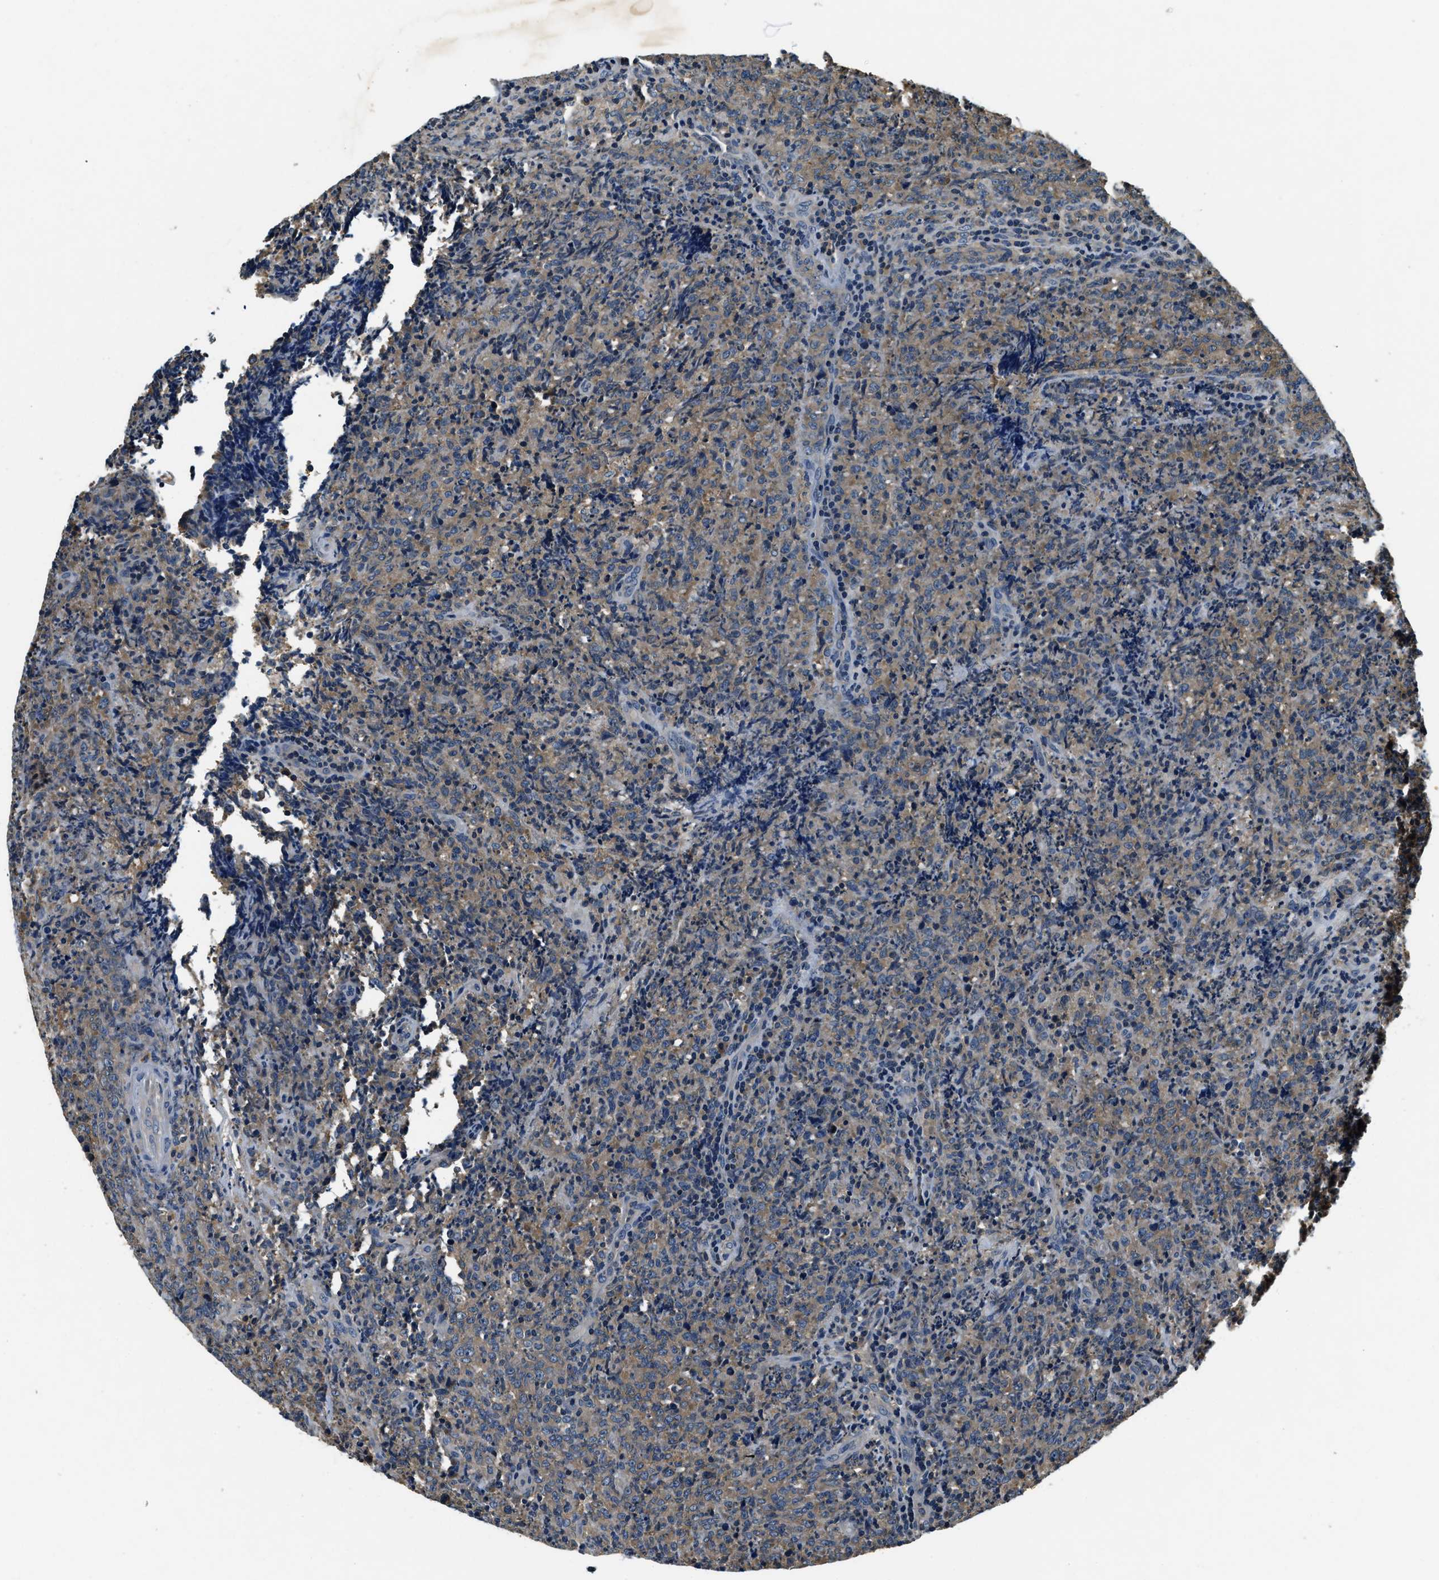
{"staining": {"intensity": "moderate", "quantity": "25%-75%", "location": "cytoplasmic/membranous"}, "tissue": "lymphoma", "cell_type": "Tumor cells", "image_type": "cancer", "snomed": [{"axis": "morphology", "description": "Malignant lymphoma, non-Hodgkin's type, High grade"}, {"axis": "topography", "description": "Tonsil"}], "caption": "Moderate cytoplasmic/membranous protein positivity is seen in approximately 25%-75% of tumor cells in lymphoma.", "gene": "RESF1", "patient": {"sex": "female", "age": 36}}